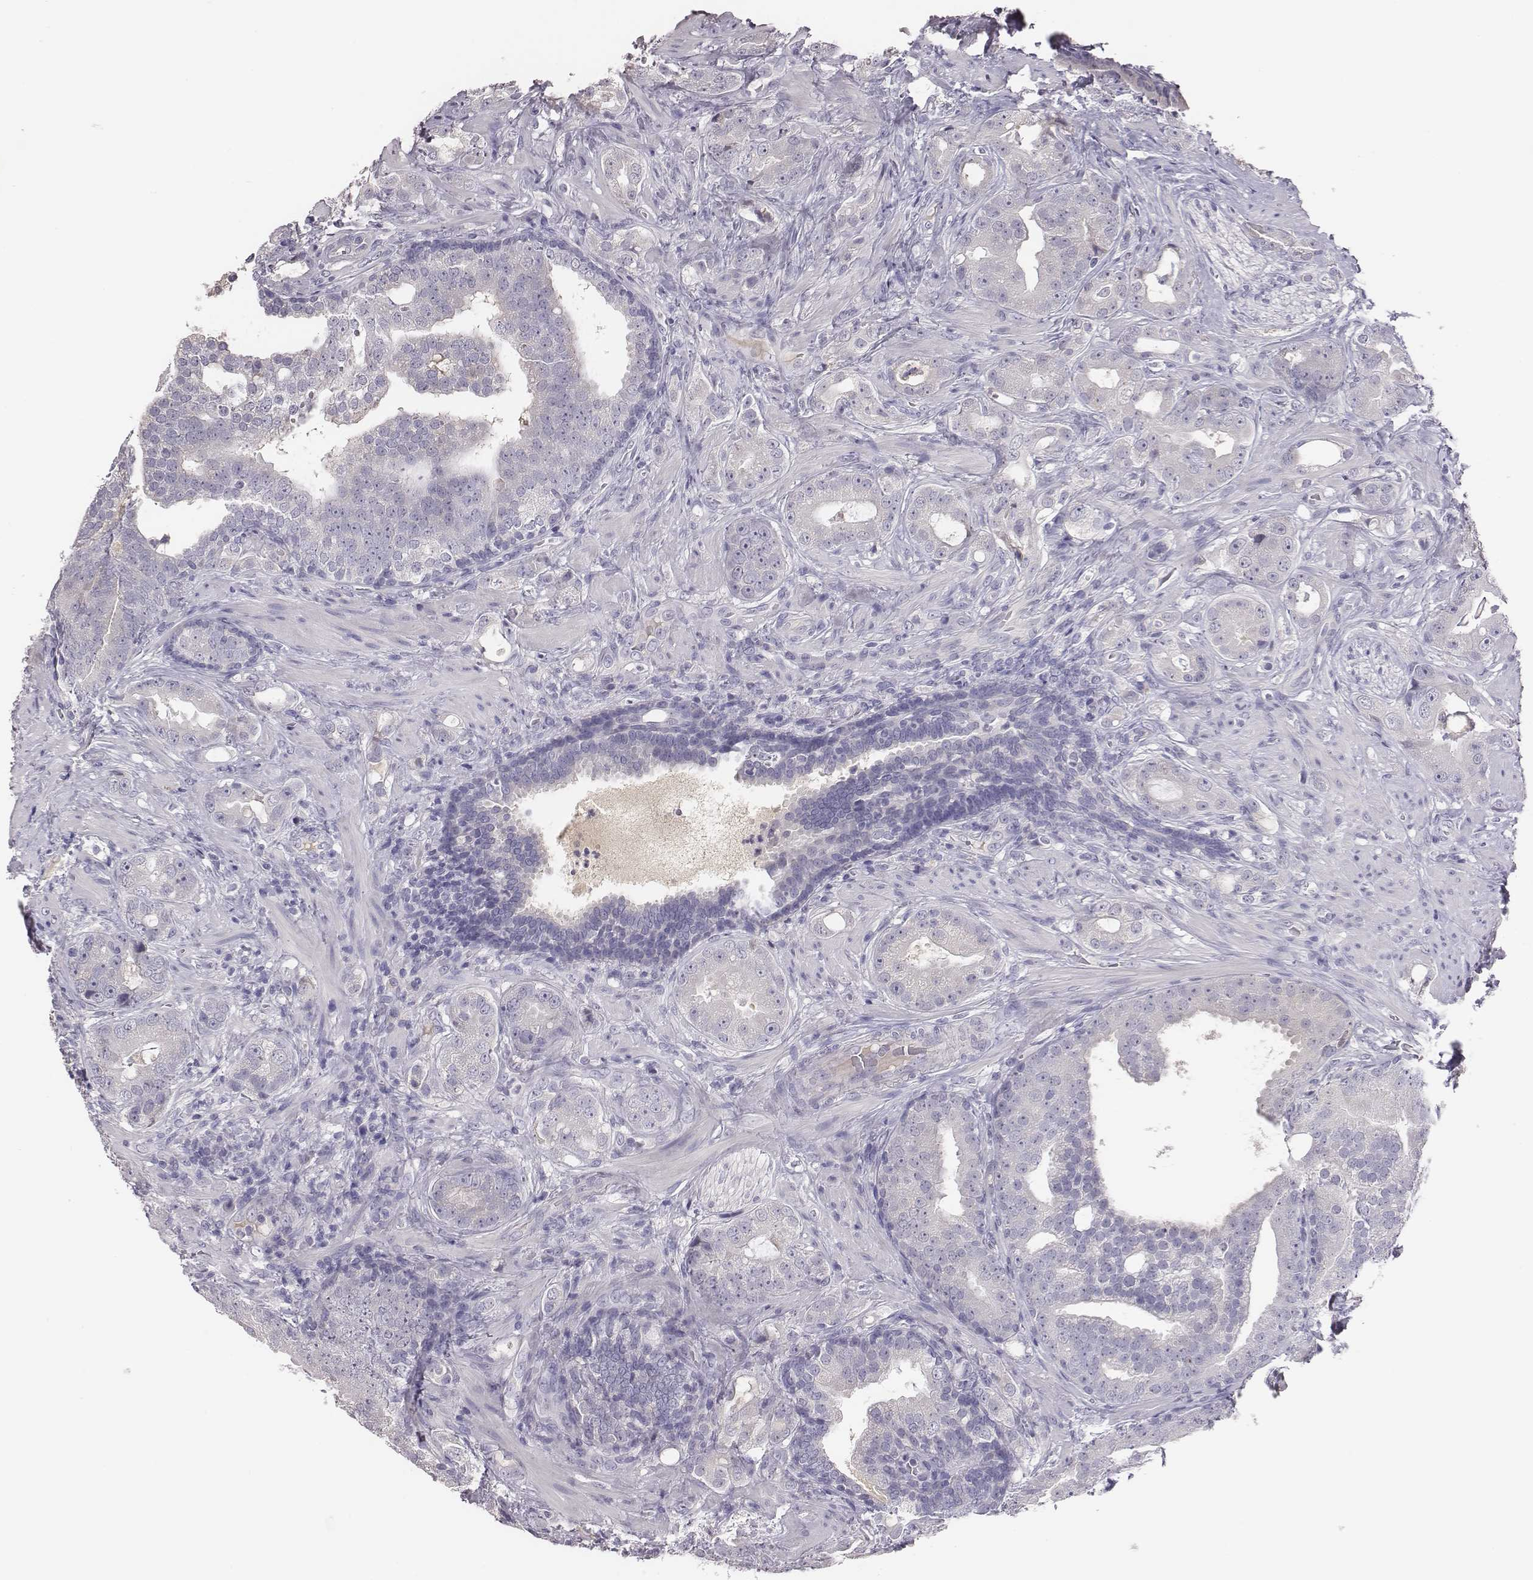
{"staining": {"intensity": "negative", "quantity": "none", "location": "none"}, "tissue": "prostate cancer", "cell_type": "Tumor cells", "image_type": "cancer", "snomed": [{"axis": "morphology", "description": "Adenocarcinoma, NOS"}, {"axis": "topography", "description": "Prostate"}], "caption": "Protein analysis of prostate adenocarcinoma reveals no significant expression in tumor cells. (Stains: DAB (3,3'-diaminobenzidine) immunohistochemistry (IHC) with hematoxylin counter stain, Microscopy: brightfield microscopy at high magnification).", "gene": "EN1", "patient": {"sex": "male", "age": 57}}